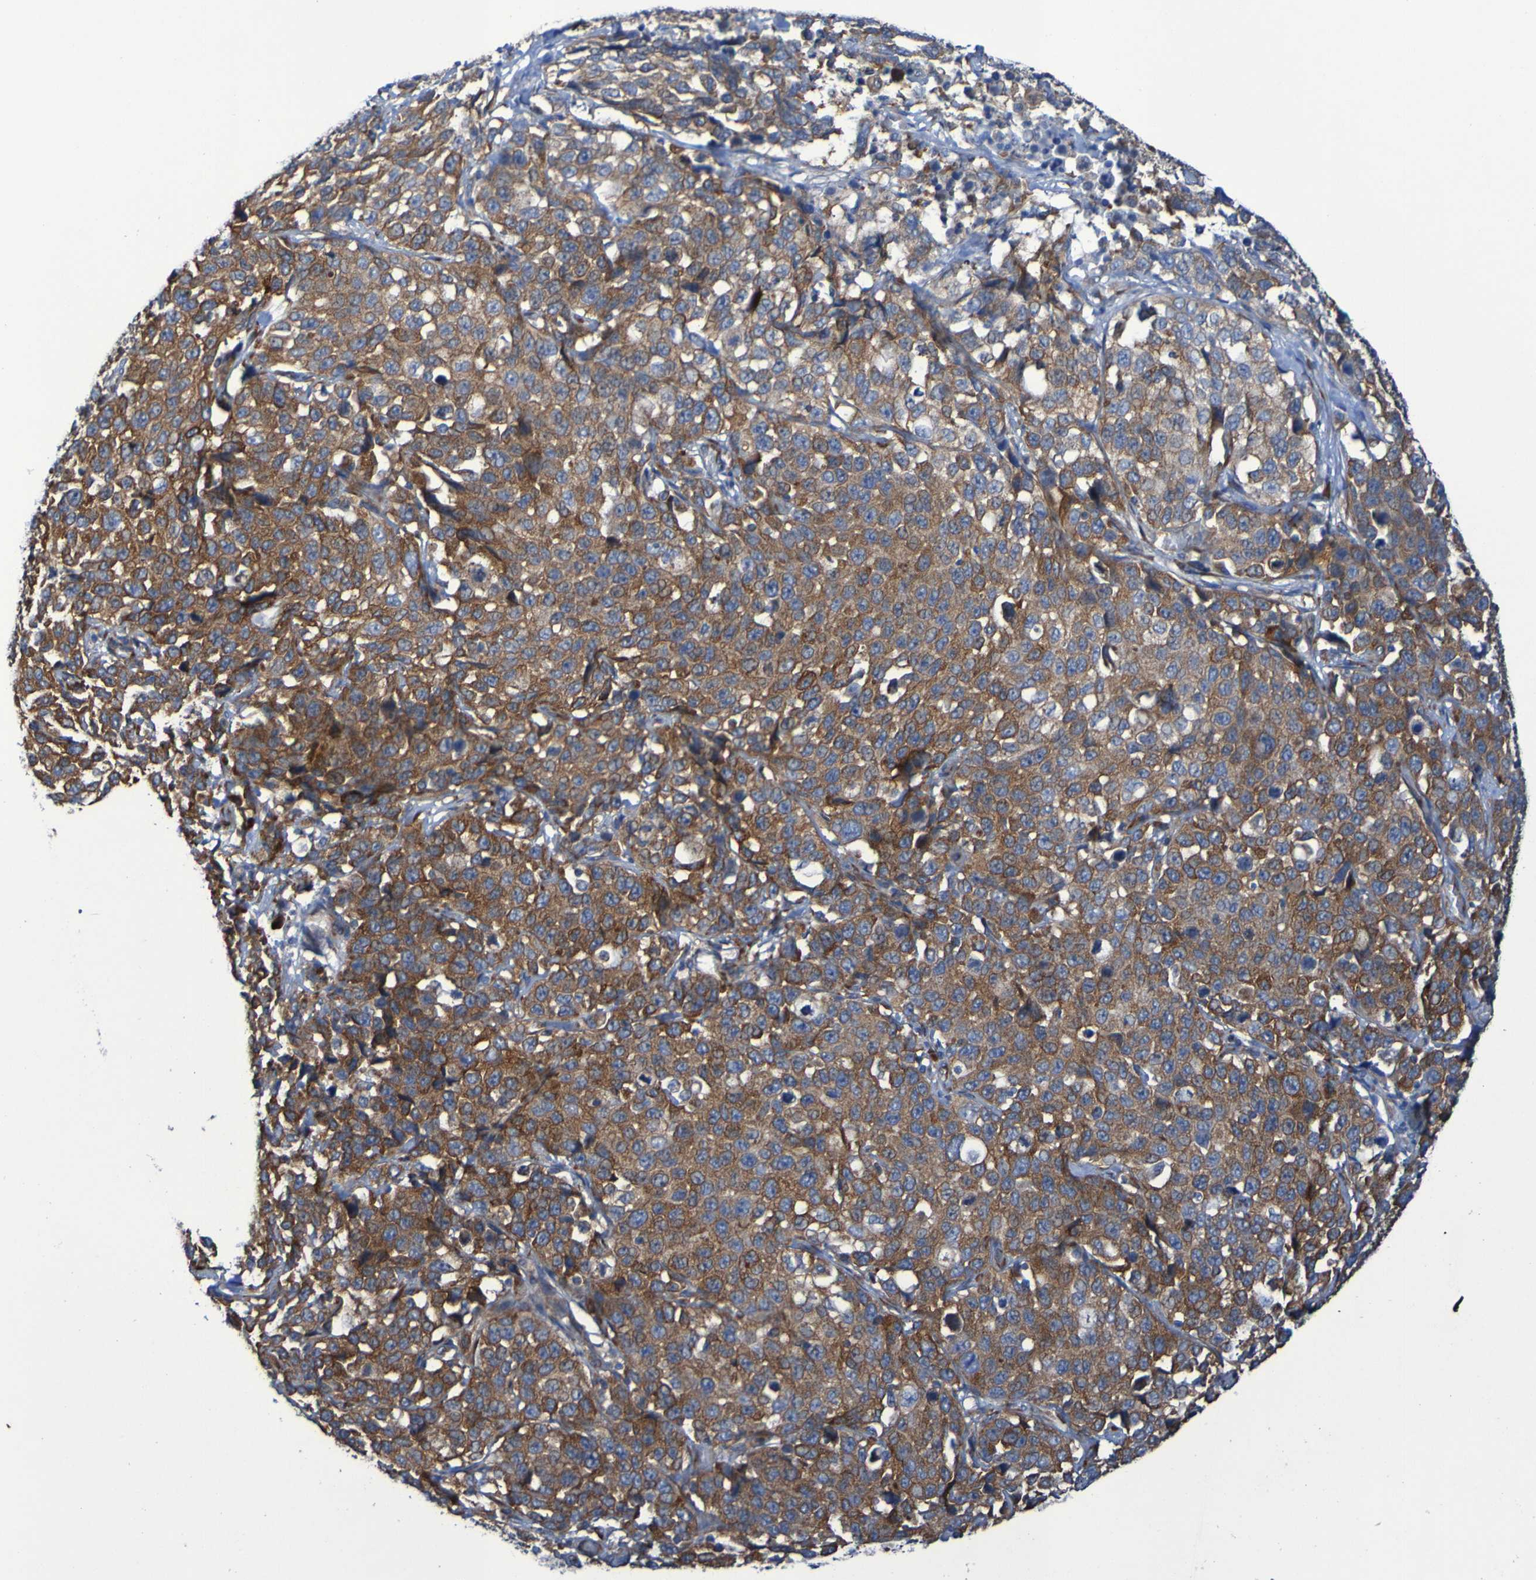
{"staining": {"intensity": "moderate", "quantity": ">75%", "location": "cytoplasmic/membranous"}, "tissue": "stomach cancer", "cell_type": "Tumor cells", "image_type": "cancer", "snomed": [{"axis": "morphology", "description": "Normal tissue, NOS"}, {"axis": "morphology", "description": "Adenocarcinoma, NOS"}, {"axis": "topography", "description": "Stomach"}], "caption": "Stomach cancer stained with a brown dye reveals moderate cytoplasmic/membranous positive positivity in approximately >75% of tumor cells.", "gene": "FKBP3", "patient": {"sex": "male", "age": 48}}